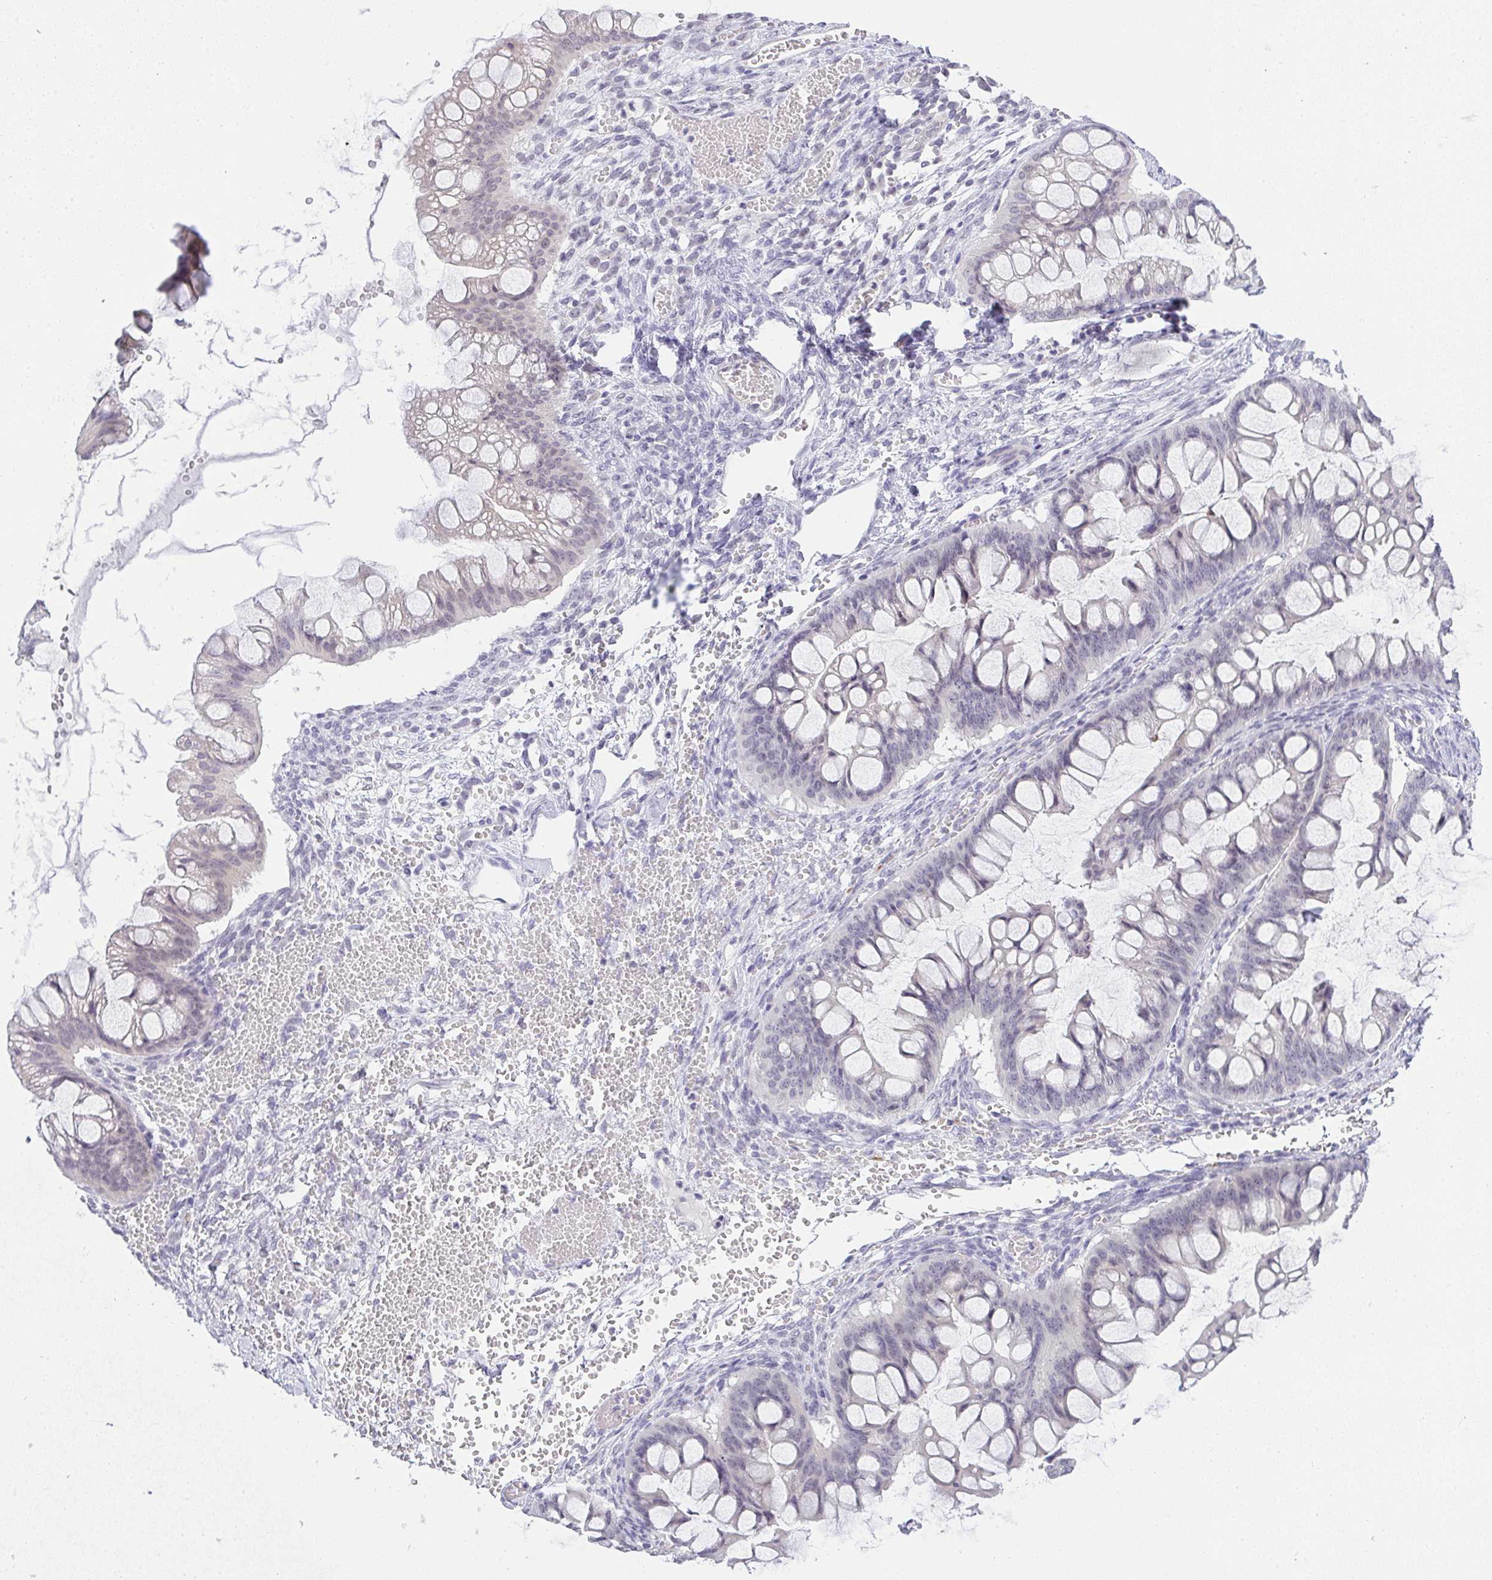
{"staining": {"intensity": "negative", "quantity": "none", "location": "none"}, "tissue": "ovarian cancer", "cell_type": "Tumor cells", "image_type": "cancer", "snomed": [{"axis": "morphology", "description": "Cystadenocarcinoma, mucinous, NOS"}, {"axis": "topography", "description": "Ovary"}], "caption": "Mucinous cystadenocarcinoma (ovarian) was stained to show a protein in brown. There is no significant positivity in tumor cells.", "gene": "CACNA1S", "patient": {"sex": "female", "age": 73}}